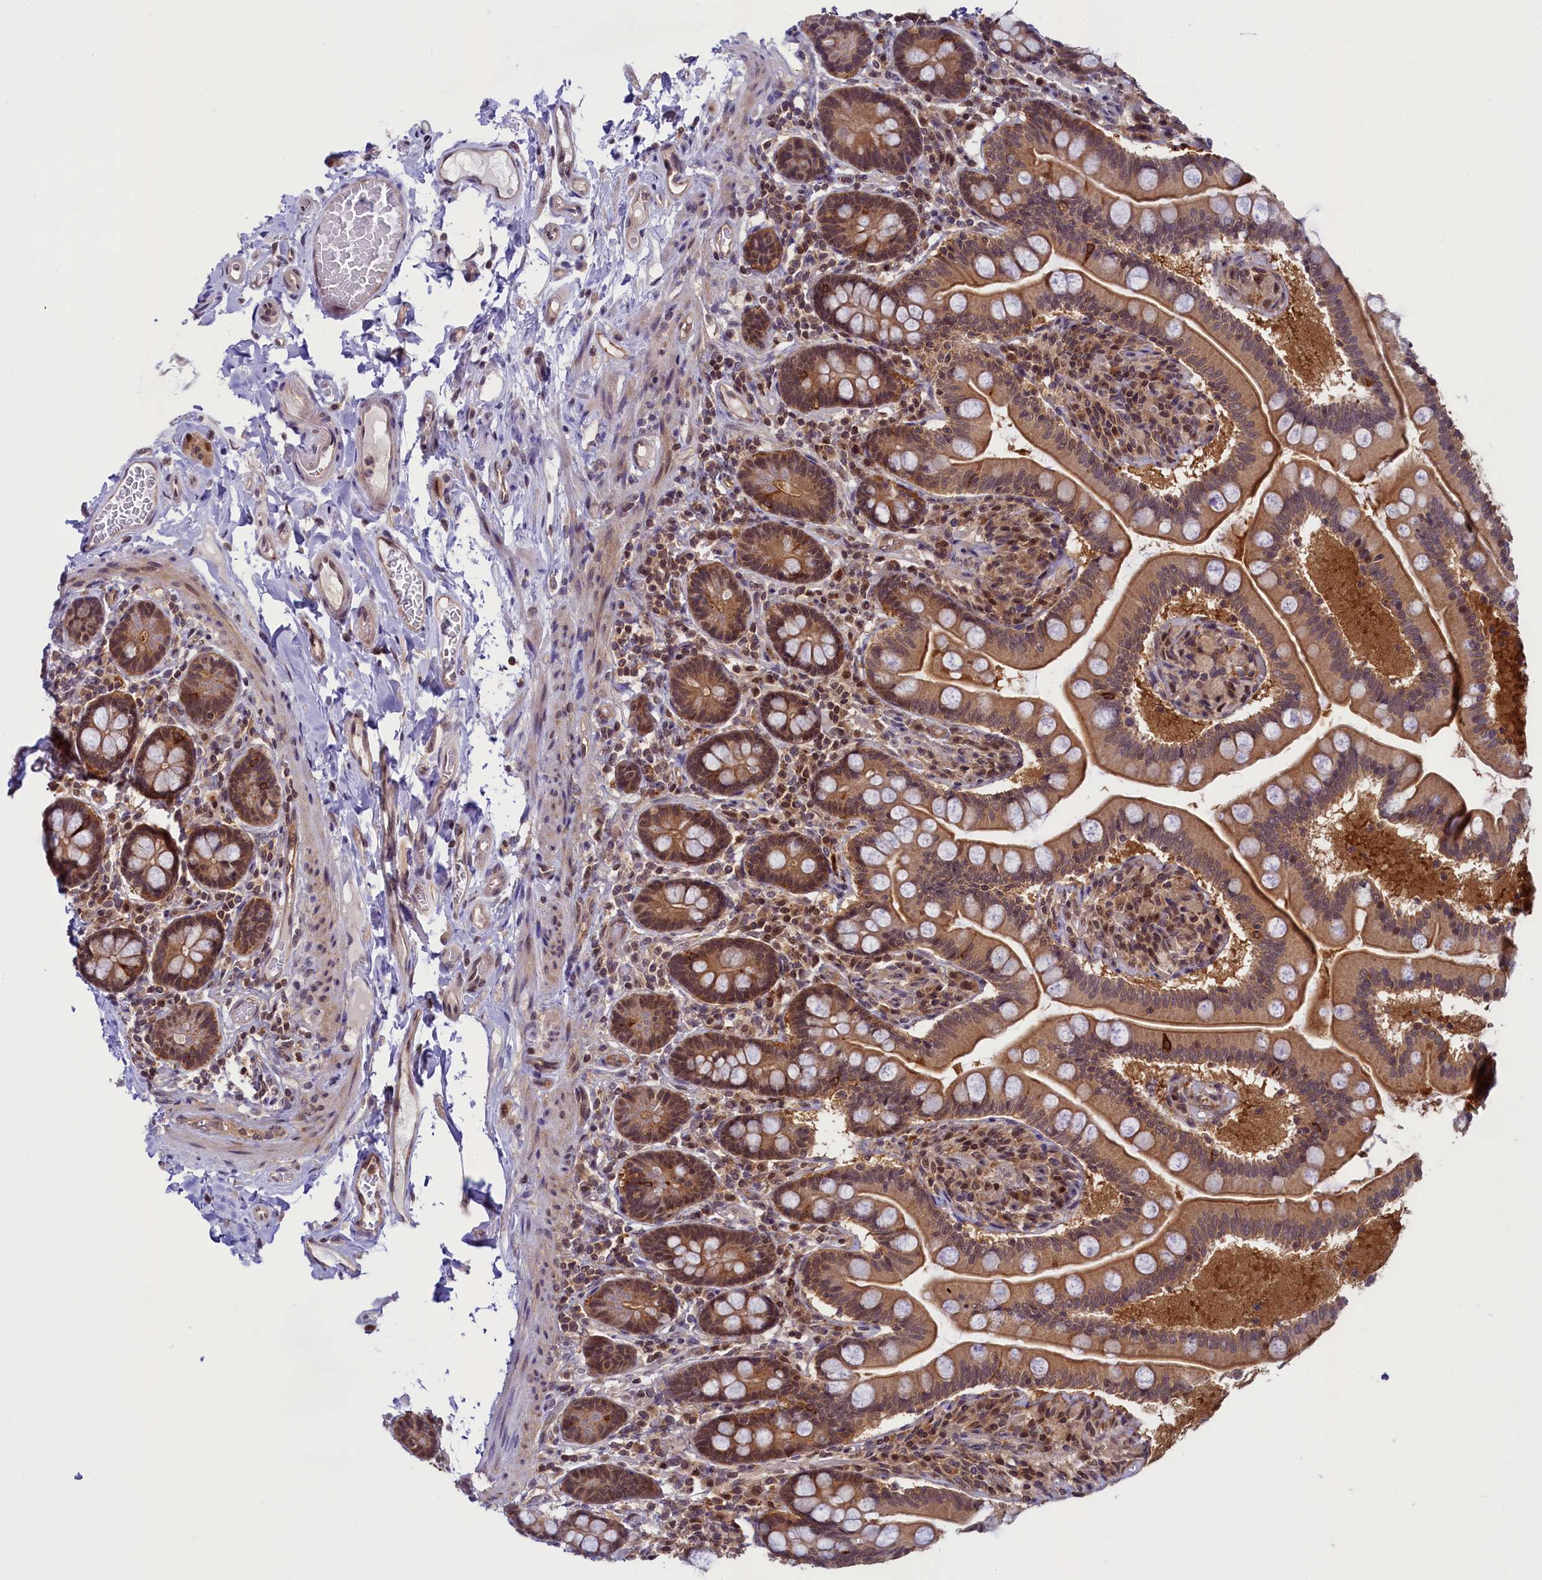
{"staining": {"intensity": "strong", "quantity": ">75%", "location": "cytoplasmic/membranous,nuclear"}, "tissue": "small intestine", "cell_type": "Glandular cells", "image_type": "normal", "snomed": [{"axis": "morphology", "description": "Normal tissue, NOS"}, {"axis": "topography", "description": "Small intestine"}], "caption": "Immunohistochemistry image of unremarkable small intestine: human small intestine stained using immunohistochemistry (IHC) shows high levels of strong protein expression localized specifically in the cytoplasmic/membranous,nuclear of glandular cells, appearing as a cytoplasmic/membranous,nuclear brown color.", "gene": "SLC7A6OS", "patient": {"sex": "female", "age": 64}}